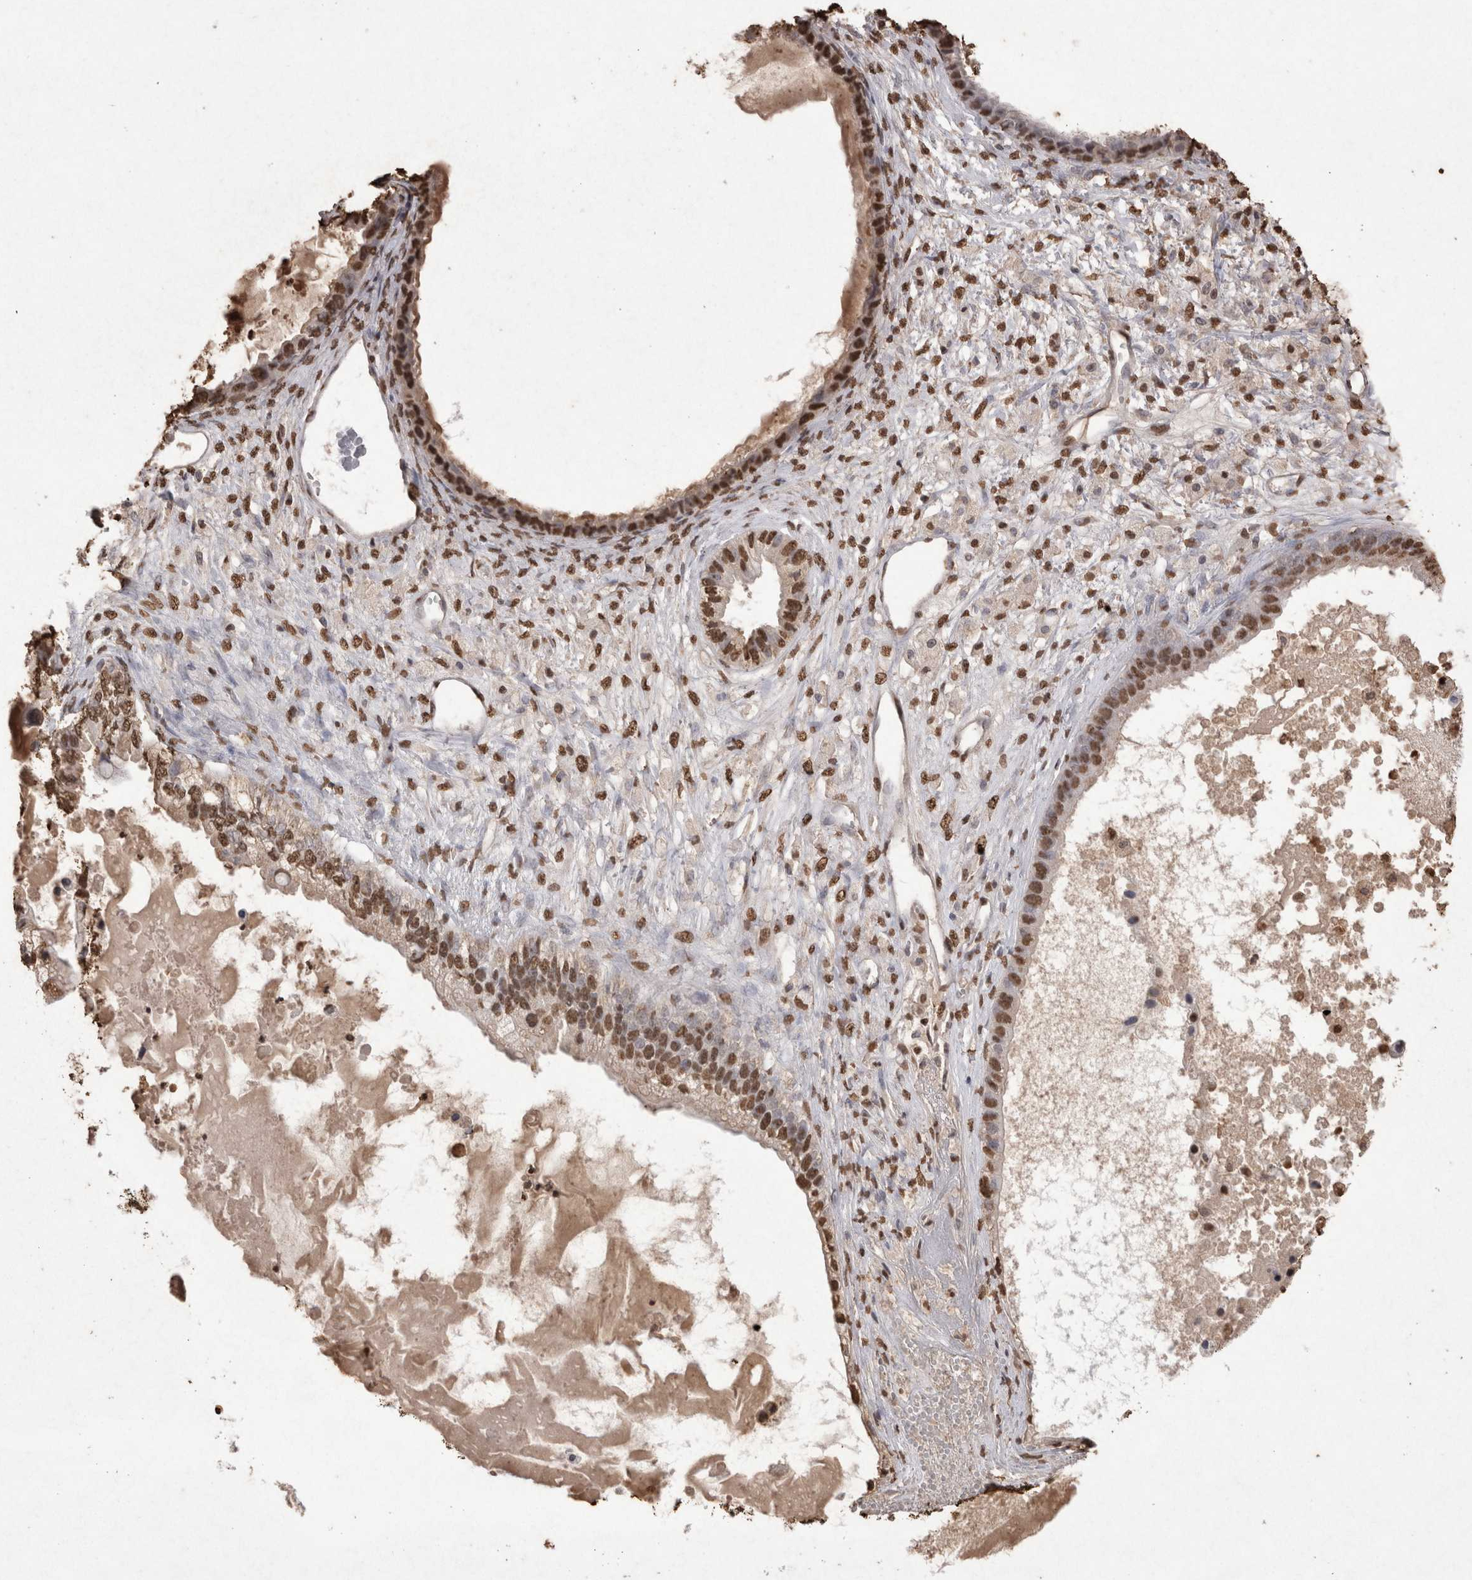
{"staining": {"intensity": "moderate", "quantity": ">75%", "location": "nuclear"}, "tissue": "ovarian cancer", "cell_type": "Tumor cells", "image_type": "cancer", "snomed": [{"axis": "morphology", "description": "Cystadenocarcinoma, mucinous, NOS"}, {"axis": "topography", "description": "Ovary"}], "caption": "About >75% of tumor cells in human mucinous cystadenocarcinoma (ovarian) show moderate nuclear protein staining as visualized by brown immunohistochemical staining.", "gene": "POU5F1", "patient": {"sex": "female", "age": 80}}